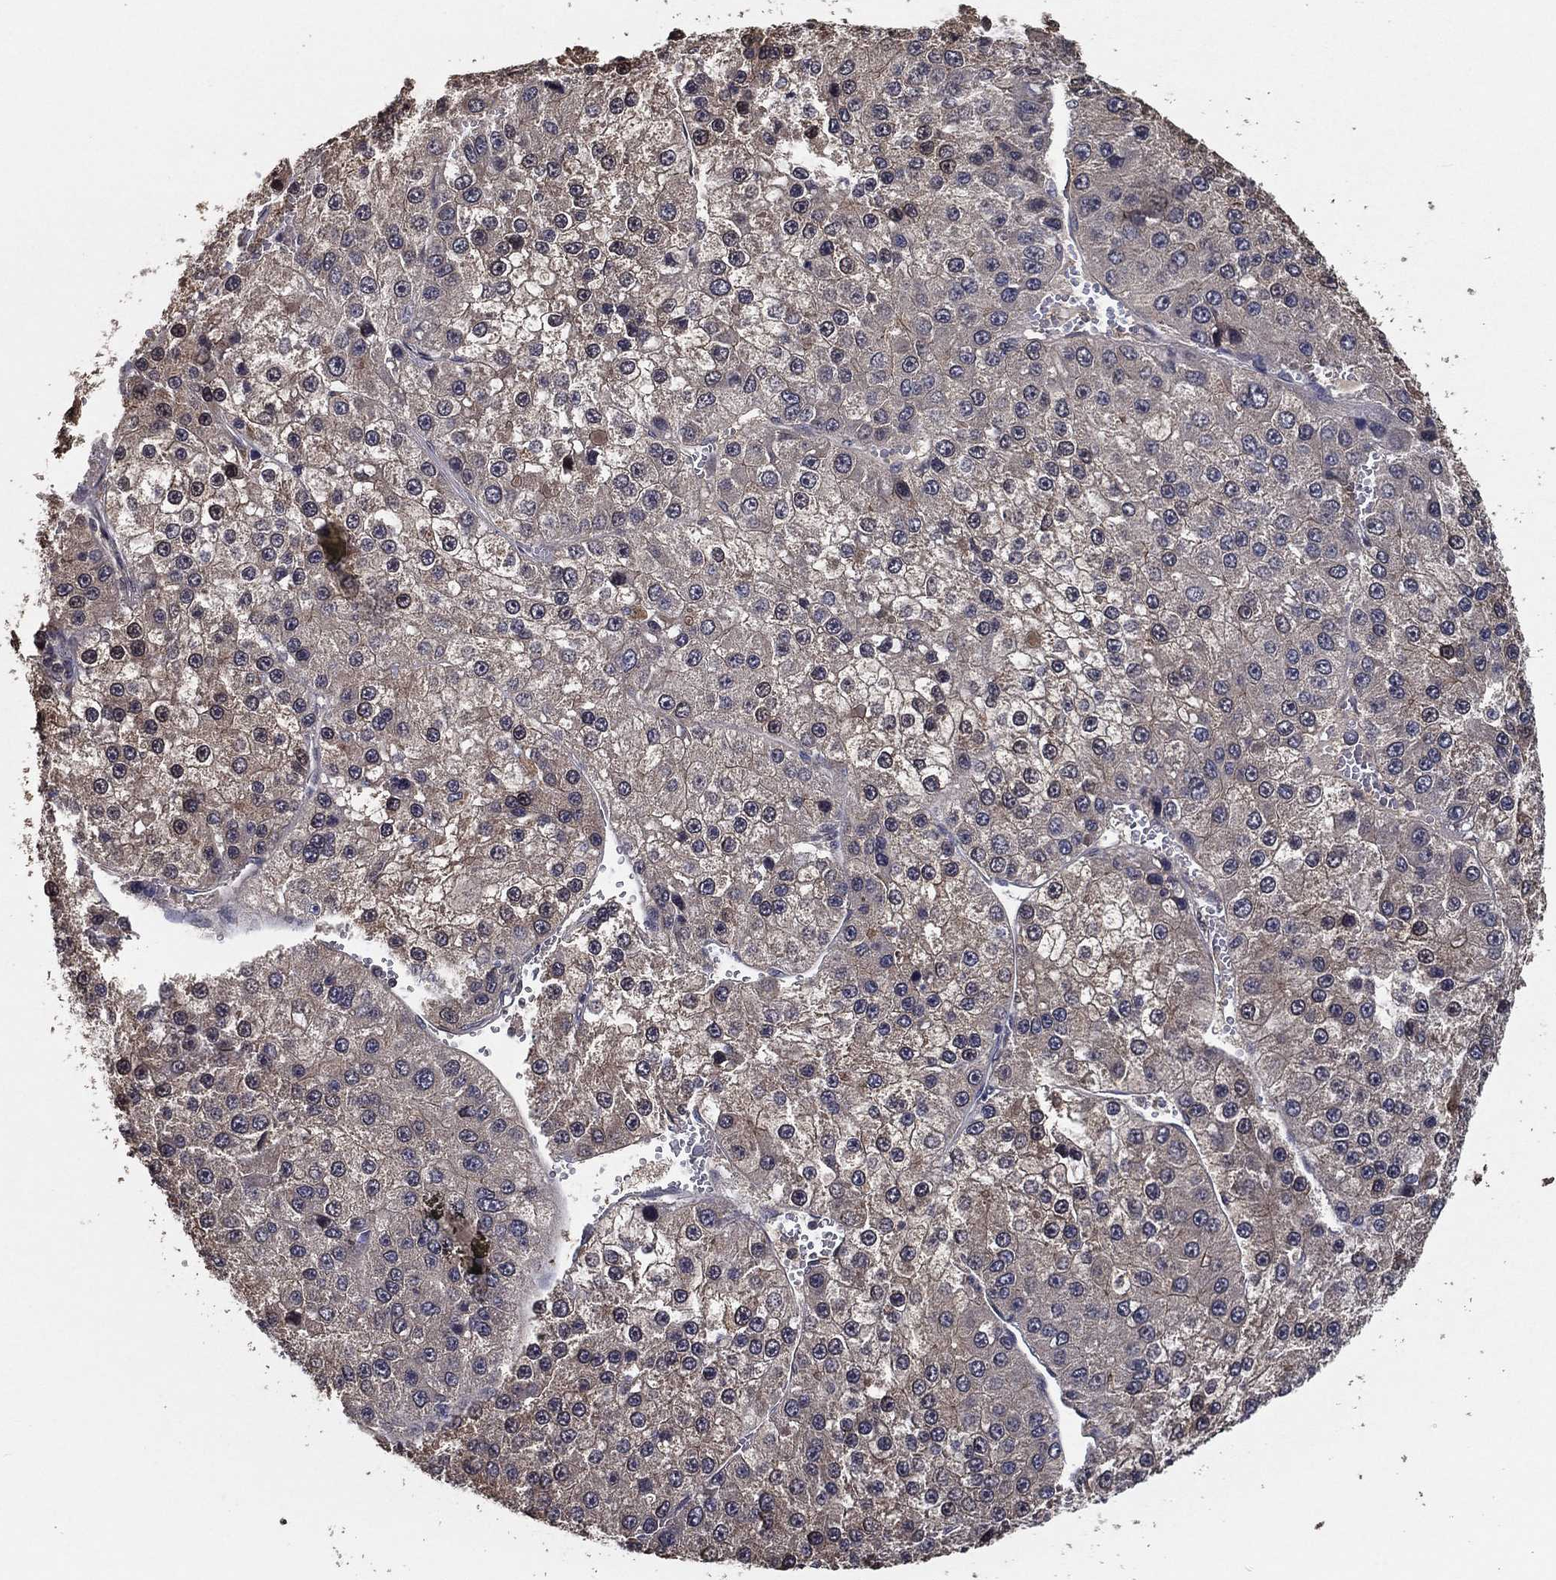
{"staining": {"intensity": "negative", "quantity": "none", "location": "none"}, "tissue": "liver cancer", "cell_type": "Tumor cells", "image_type": "cancer", "snomed": [{"axis": "morphology", "description": "Carcinoma, Hepatocellular, NOS"}, {"axis": "topography", "description": "Liver"}], "caption": "Immunohistochemistry (IHC) of human liver hepatocellular carcinoma displays no positivity in tumor cells. (Brightfield microscopy of DAB (3,3'-diaminobenzidine) IHC at high magnification).", "gene": "PCNT", "patient": {"sex": "female", "age": 73}}